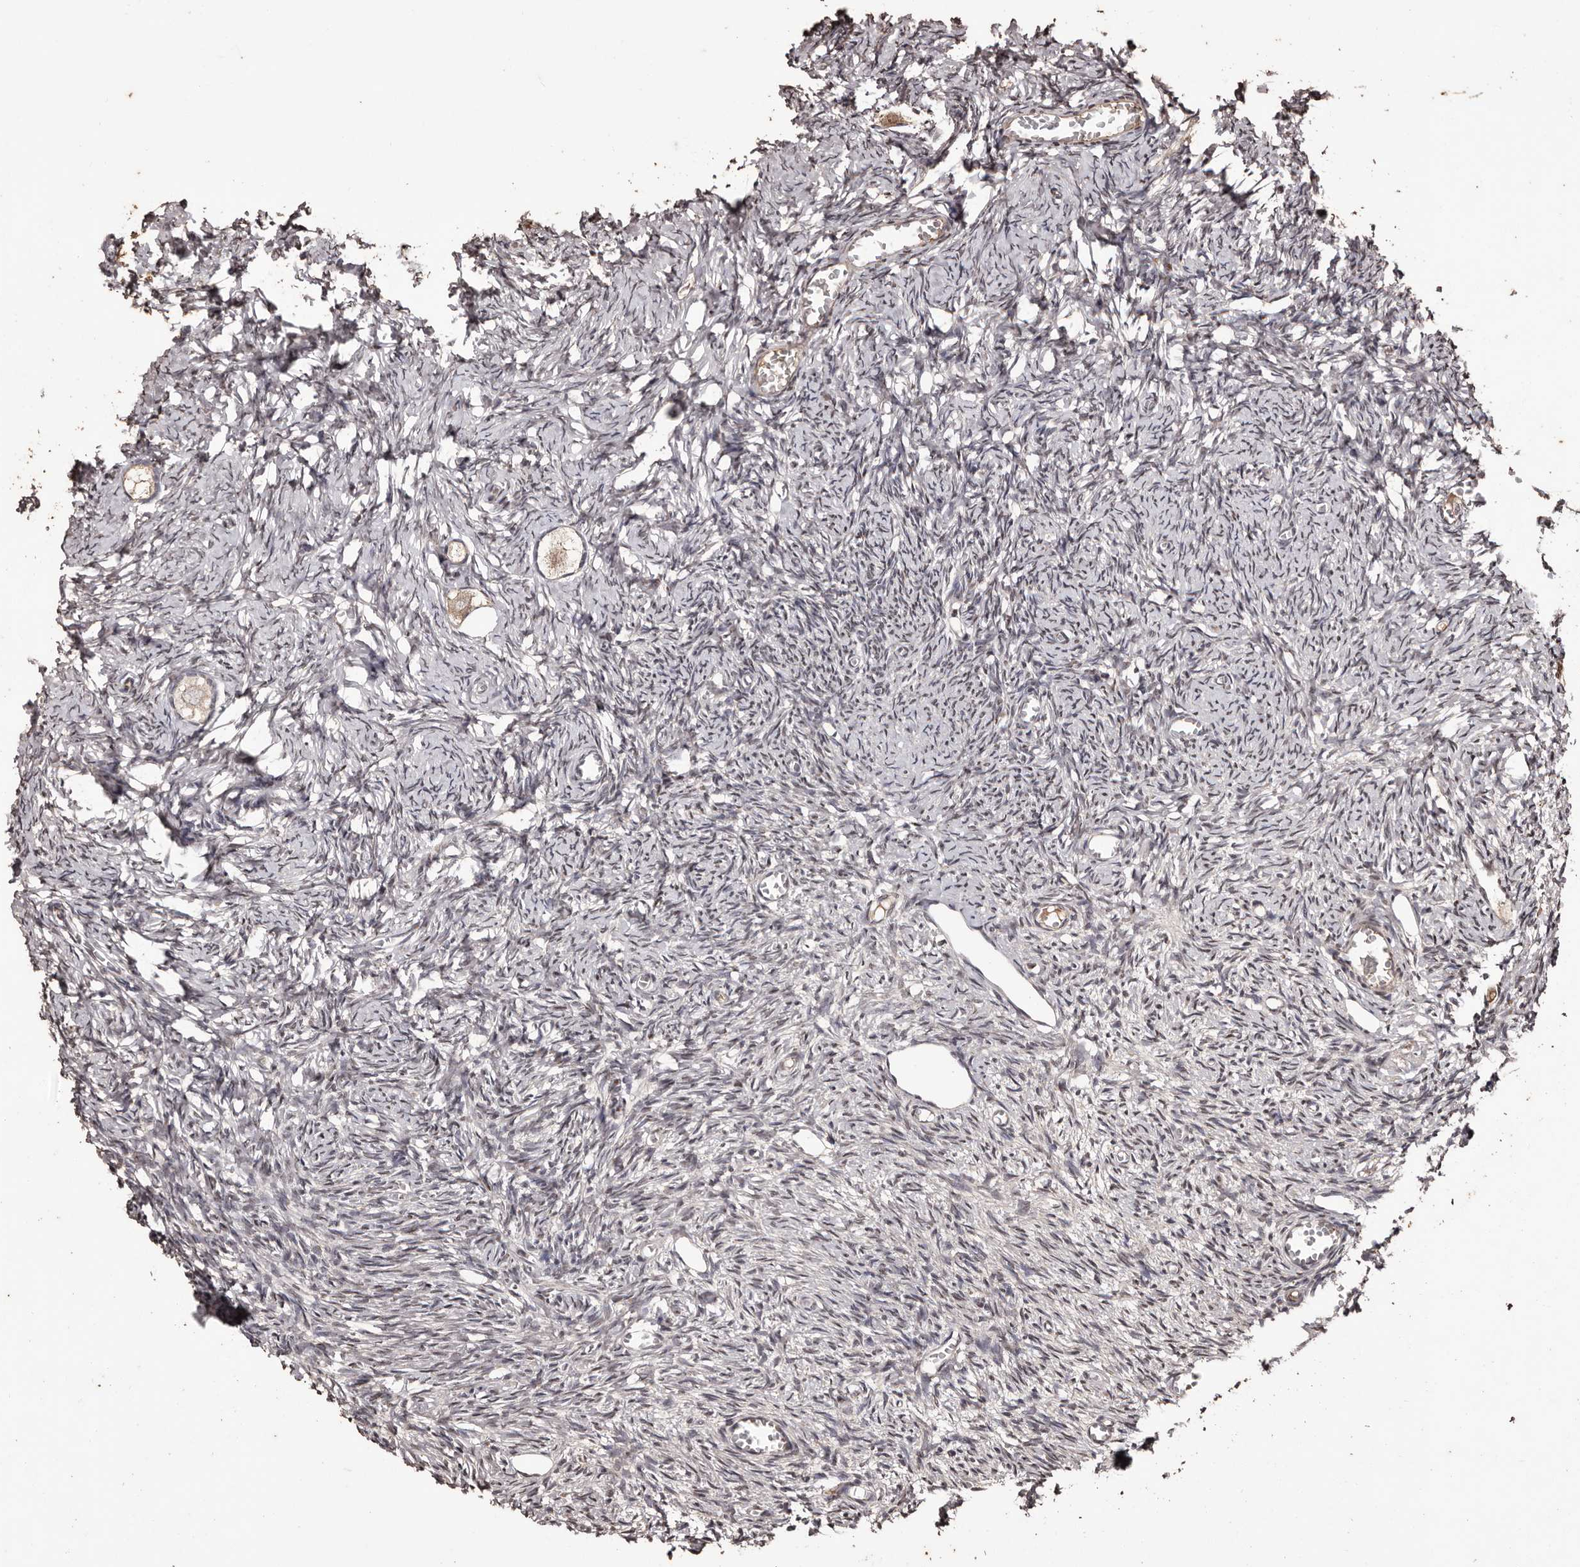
{"staining": {"intensity": "weak", "quantity": "<25%", "location": "cytoplasmic/membranous"}, "tissue": "ovary", "cell_type": "Follicle cells", "image_type": "normal", "snomed": [{"axis": "morphology", "description": "Normal tissue, NOS"}, {"axis": "topography", "description": "Ovary"}], "caption": "Micrograph shows no protein positivity in follicle cells of unremarkable ovary. (DAB (3,3'-diaminobenzidine) immunohistochemistry (IHC) with hematoxylin counter stain).", "gene": "NAV1", "patient": {"sex": "female", "age": 27}}